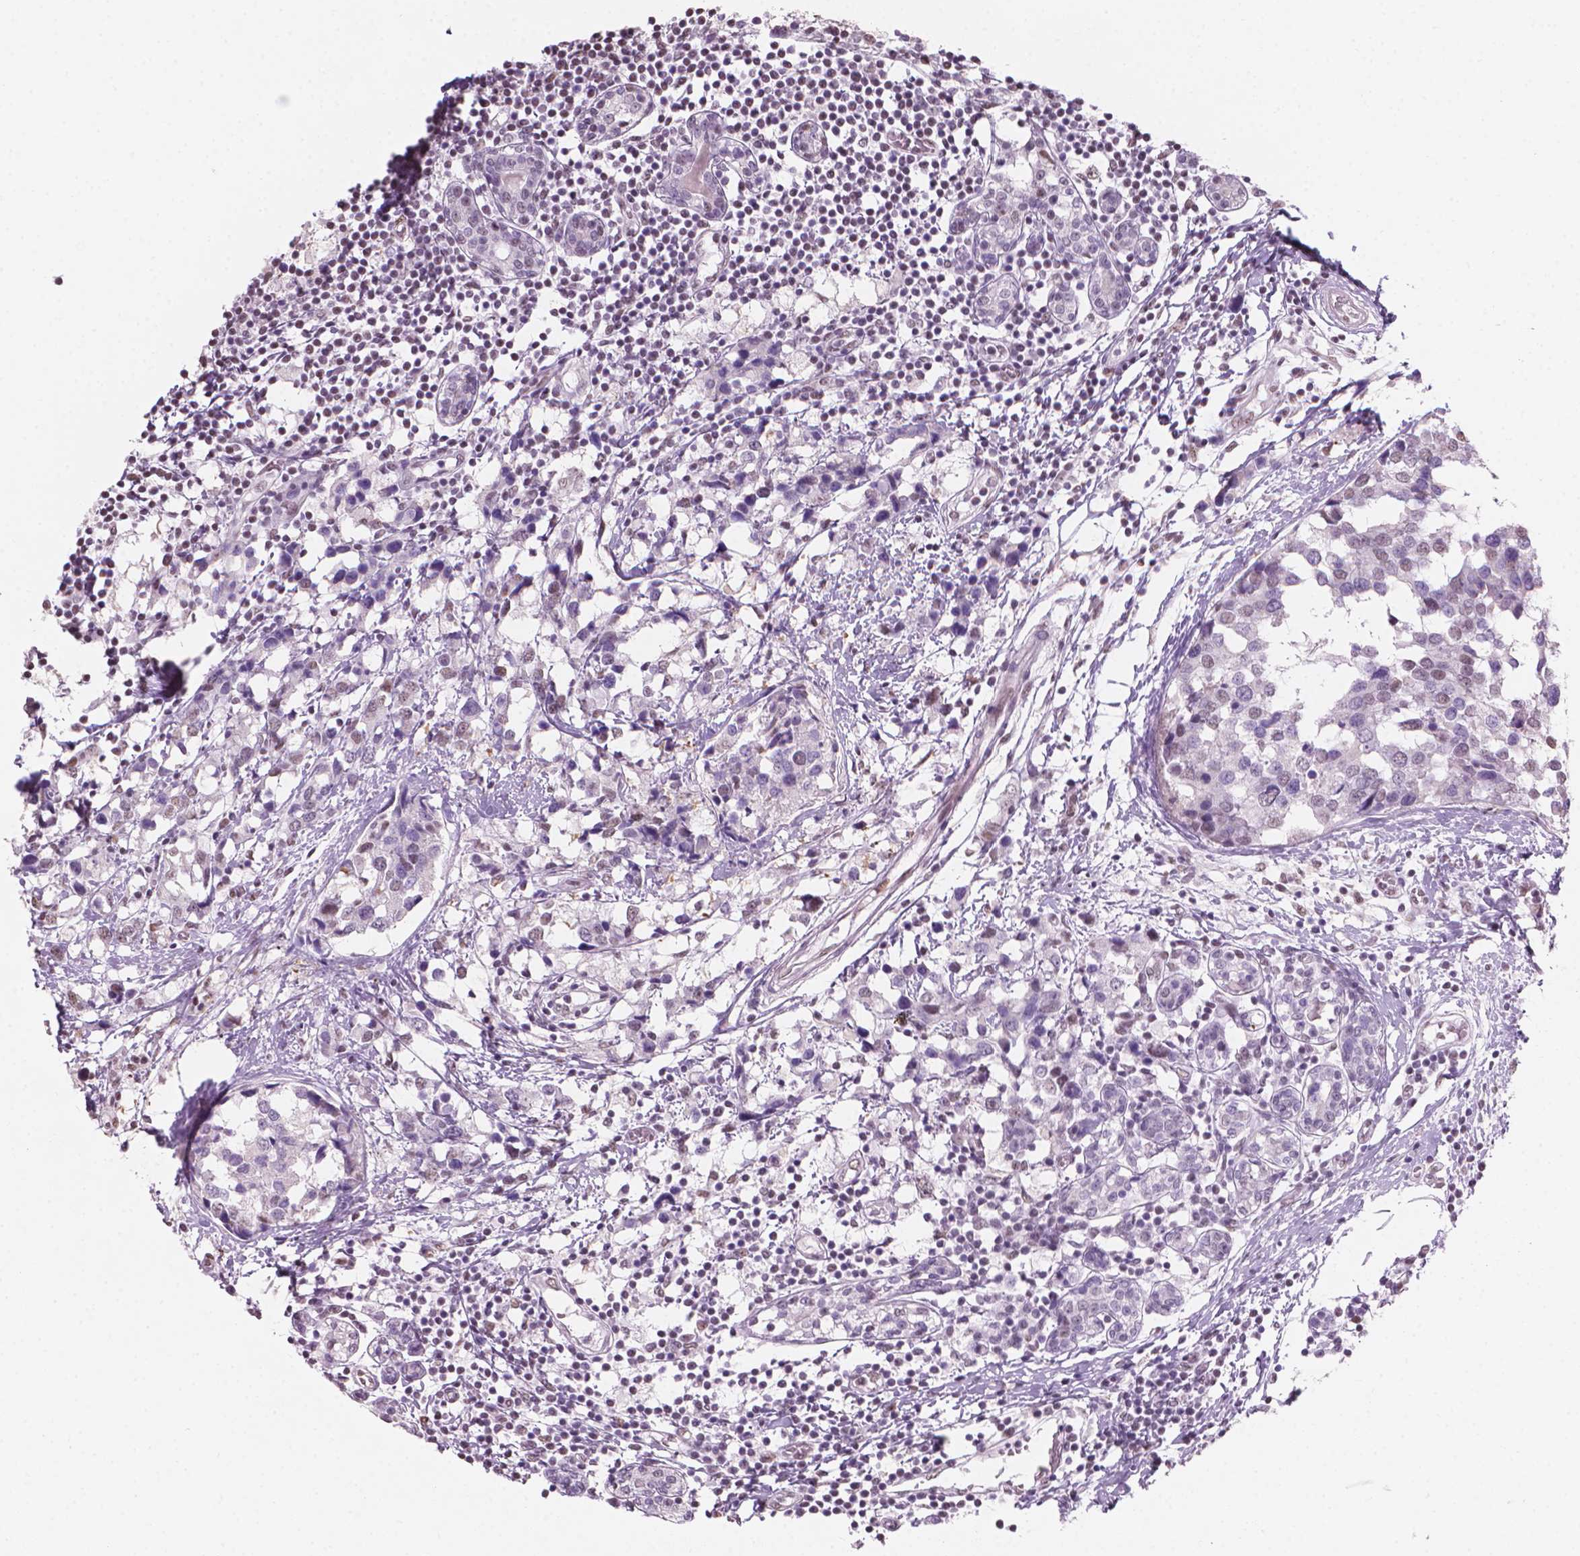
{"staining": {"intensity": "weak", "quantity": "<25%", "location": "nuclear"}, "tissue": "breast cancer", "cell_type": "Tumor cells", "image_type": "cancer", "snomed": [{"axis": "morphology", "description": "Lobular carcinoma"}, {"axis": "topography", "description": "Breast"}], "caption": "This is an immunohistochemistry (IHC) histopathology image of human breast lobular carcinoma. There is no expression in tumor cells.", "gene": "PIAS2", "patient": {"sex": "female", "age": 59}}